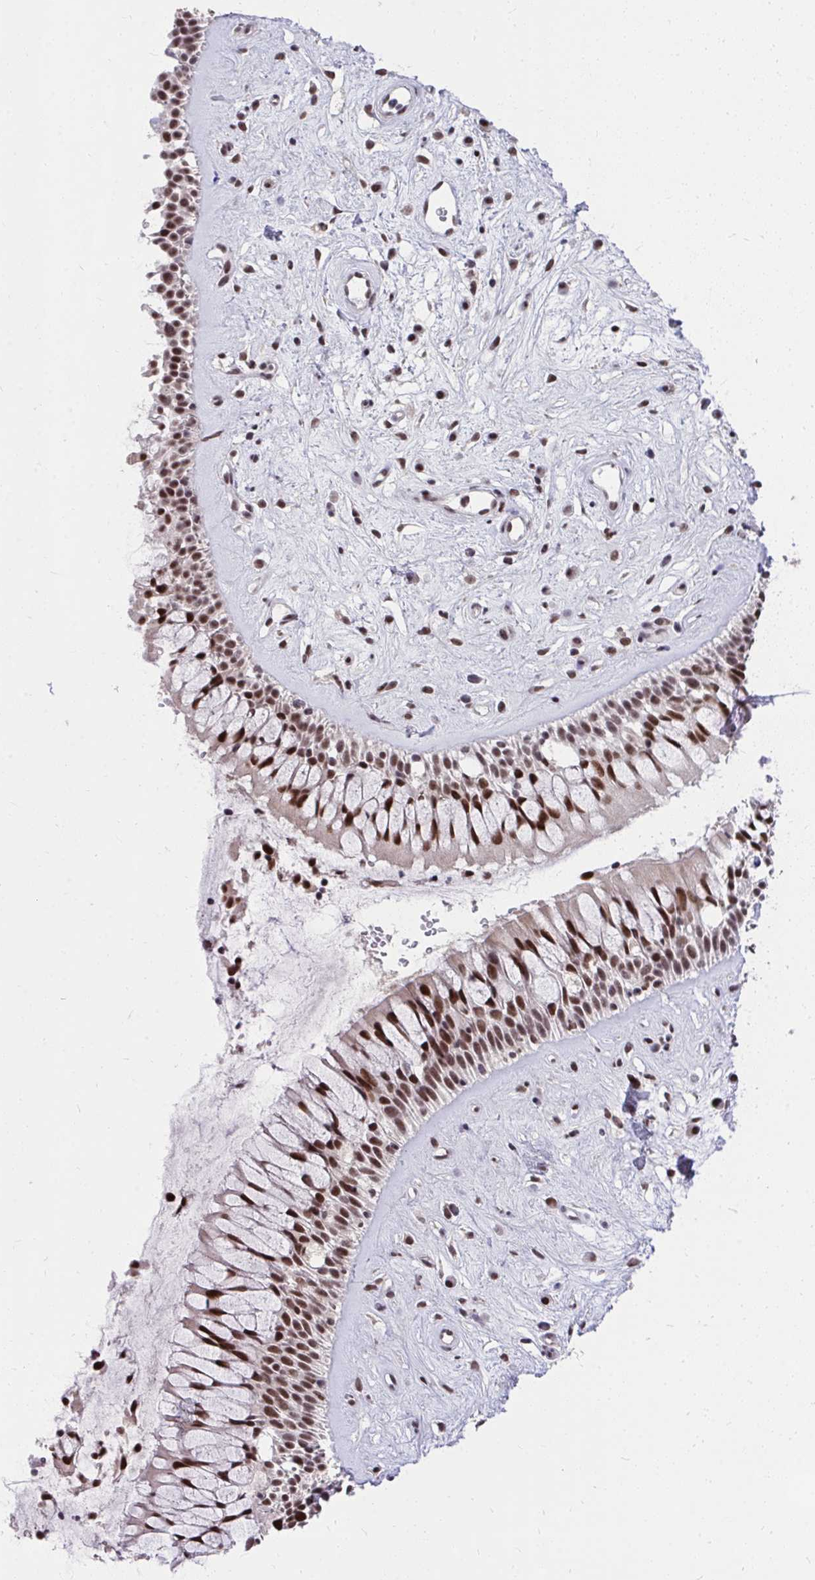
{"staining": {"intensity": "strong", "quantity": ">75%", "location": "nuclear"}, "tissue": "nasopharynx", "cell_type": "Respiratory epithelial cells", "image_type": "normal", "snomed": [{"axis": "morphology", "description": "Normal tissue, NOS"}, {"axis": "topography", "description": "Nasopharynx"}], "caption": "Protein expression analysis of unremarkable human nasopharynx reveals strong nuclear expression in about >75% of respiratory epithelial cells. Nuclei are stained in blue.", "gene": "SYNE4", "patient": {"sex": "male", "age": 32}}